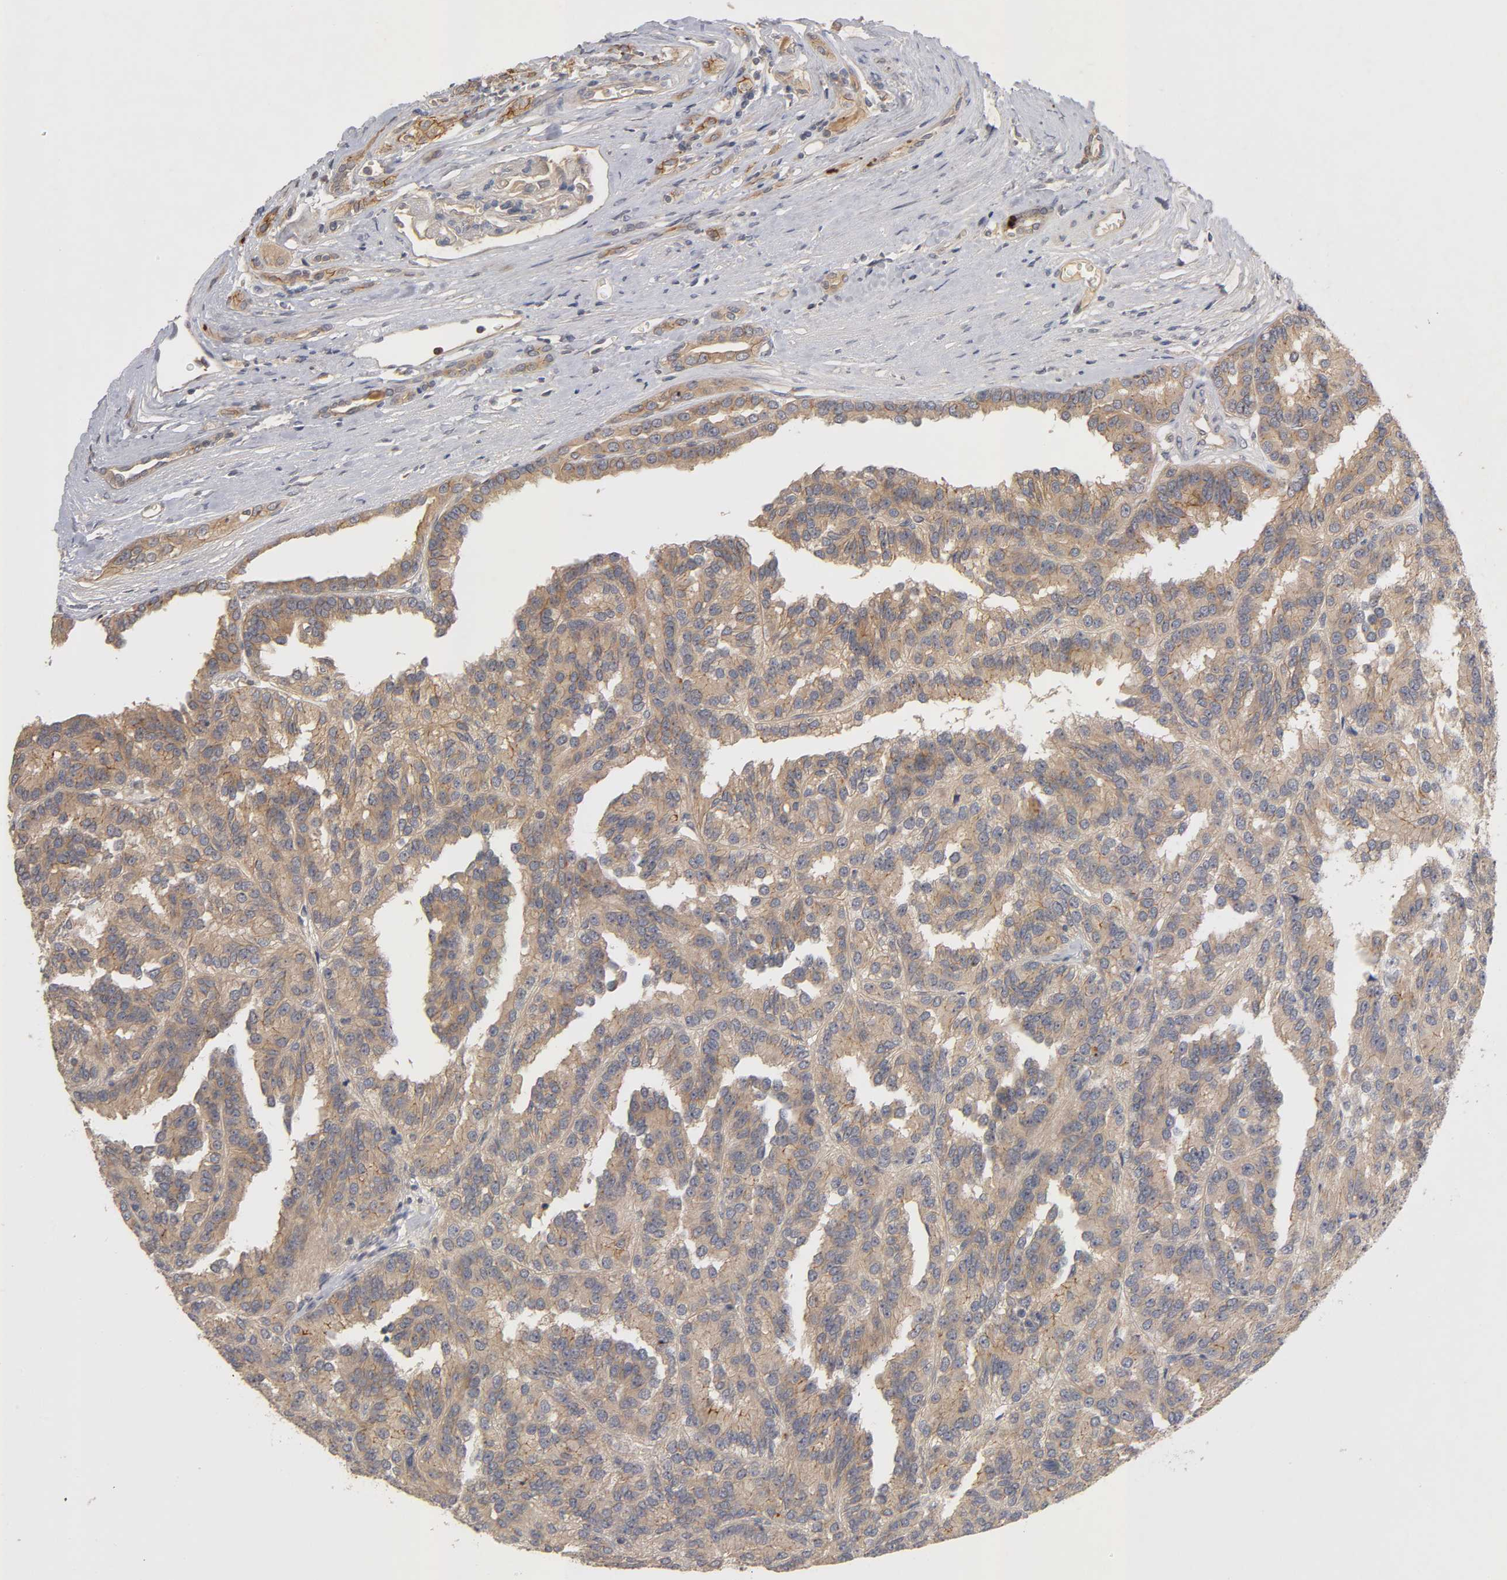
{"staining": {"intensity": "moderate", "quantity": ">75%", "location": "cytoplasmic/membranous"}, "tissue": "renal cancer", "cell_type": "Tumor cells", "image_type": "cancer", "snomed": [{"axis": "morphology", "description": "Adenocarcinoma, NOS"}, {"axis": "topography", "description": "Kidney"}], "caption": "Human renal adenocarcinoma stained for a protein (brown) exhibits moderate cytoplasmic/membranous positive staining in approximately >75% of tumor cells.", "gene": "PDZD11", "patient": {"sex": "male", "age": 46}}